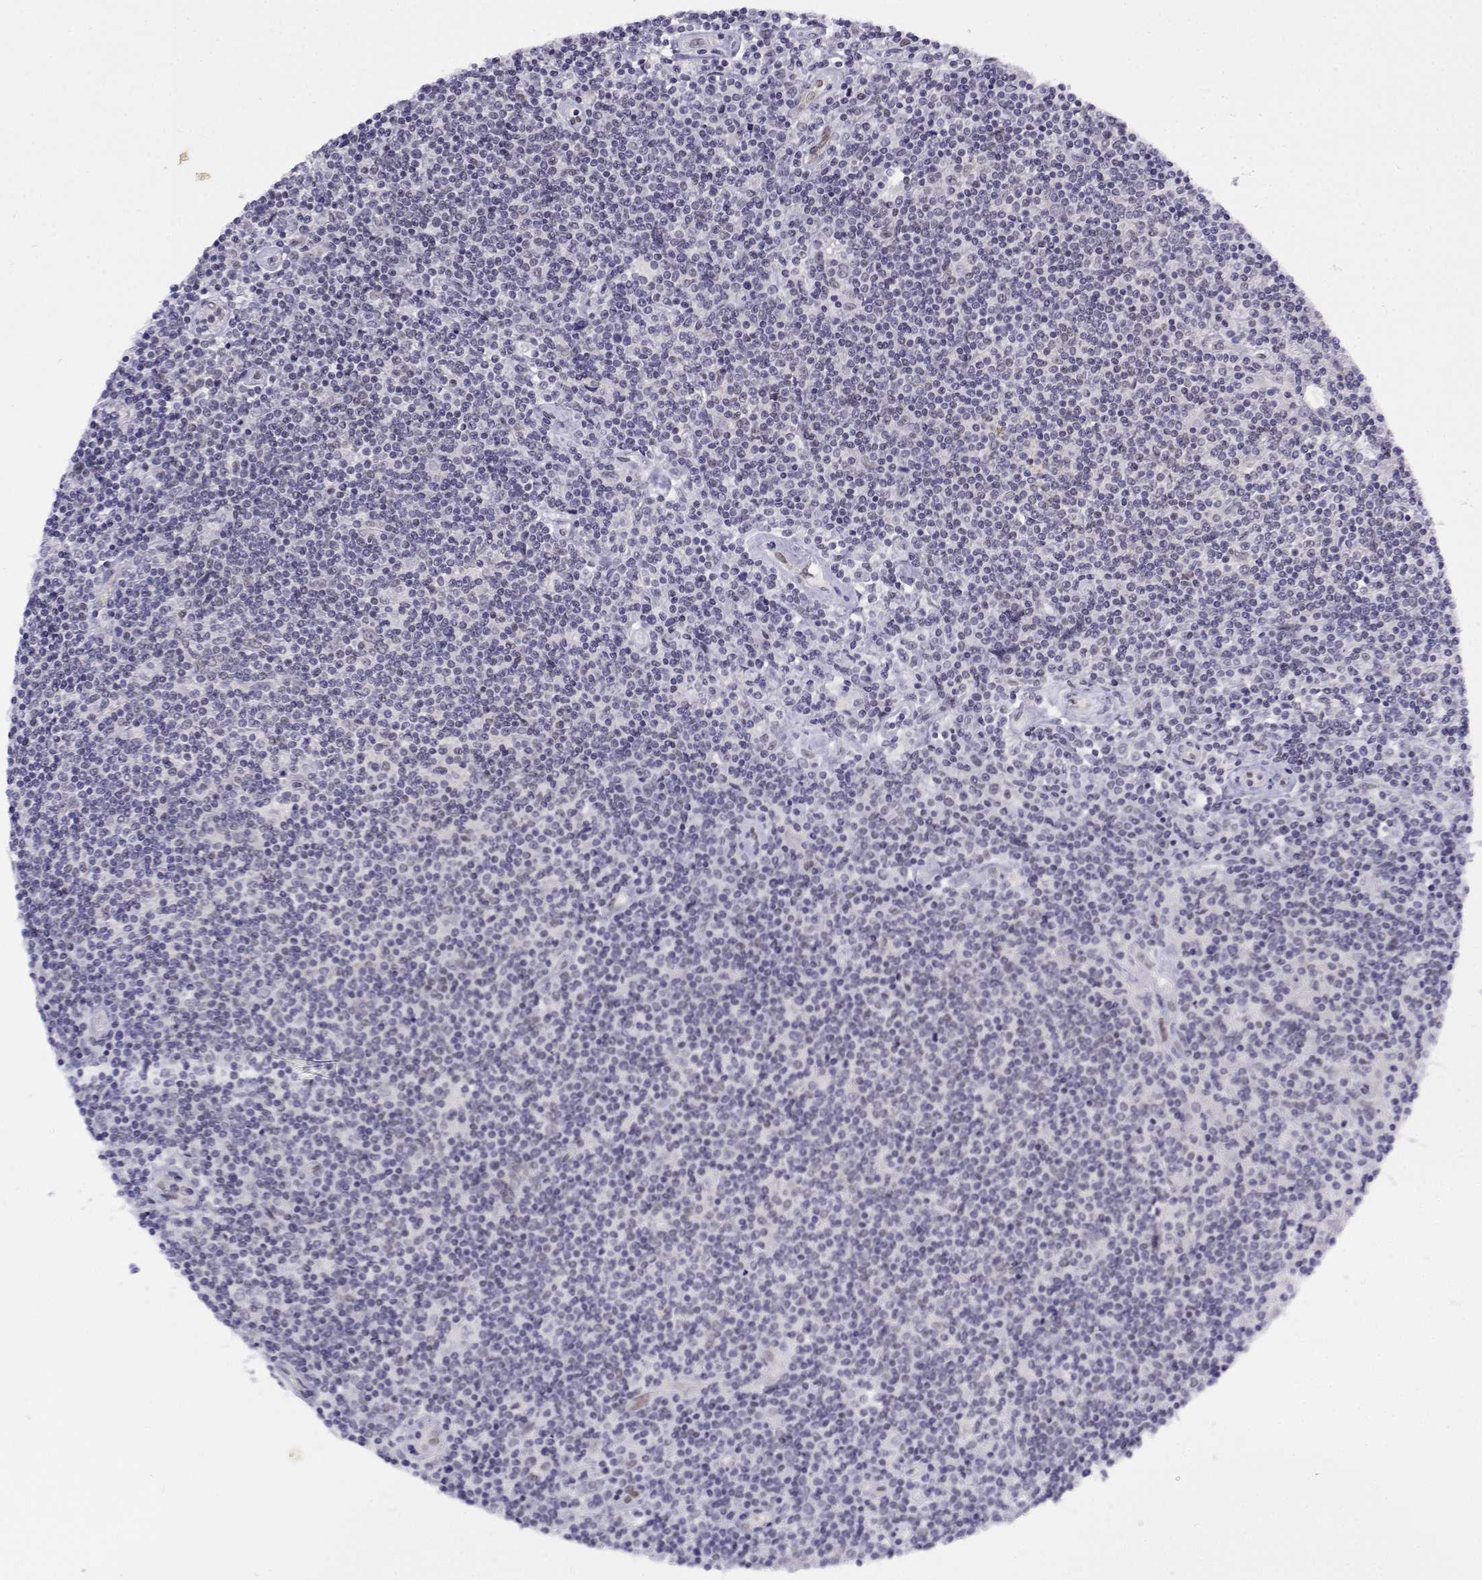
{"staining": {"intensity": "negative", "quantity": "none", "location": "none"}, "tissue": "lymphoma", "cell_type": "Tumor cells", "image_type": "cancer", "snomed": [{"axis": "morphology", "description": "Hodgkin's disease, NOS"}, {"axis": "topography", "description": "Lymph node"}], "caption": "Immunohistochemistry (IHC) of lymphoma exhibits no positivity in tumor cells. (Stains: DAB (3,3'-diaminobenzidine) immunohistochemistry (IHC) with hematoxylin counter stain, Microscopy: brightfield microscopy at high magnification).", "gene": "ERF", "patient": {"sex": "male", "age": 40}}